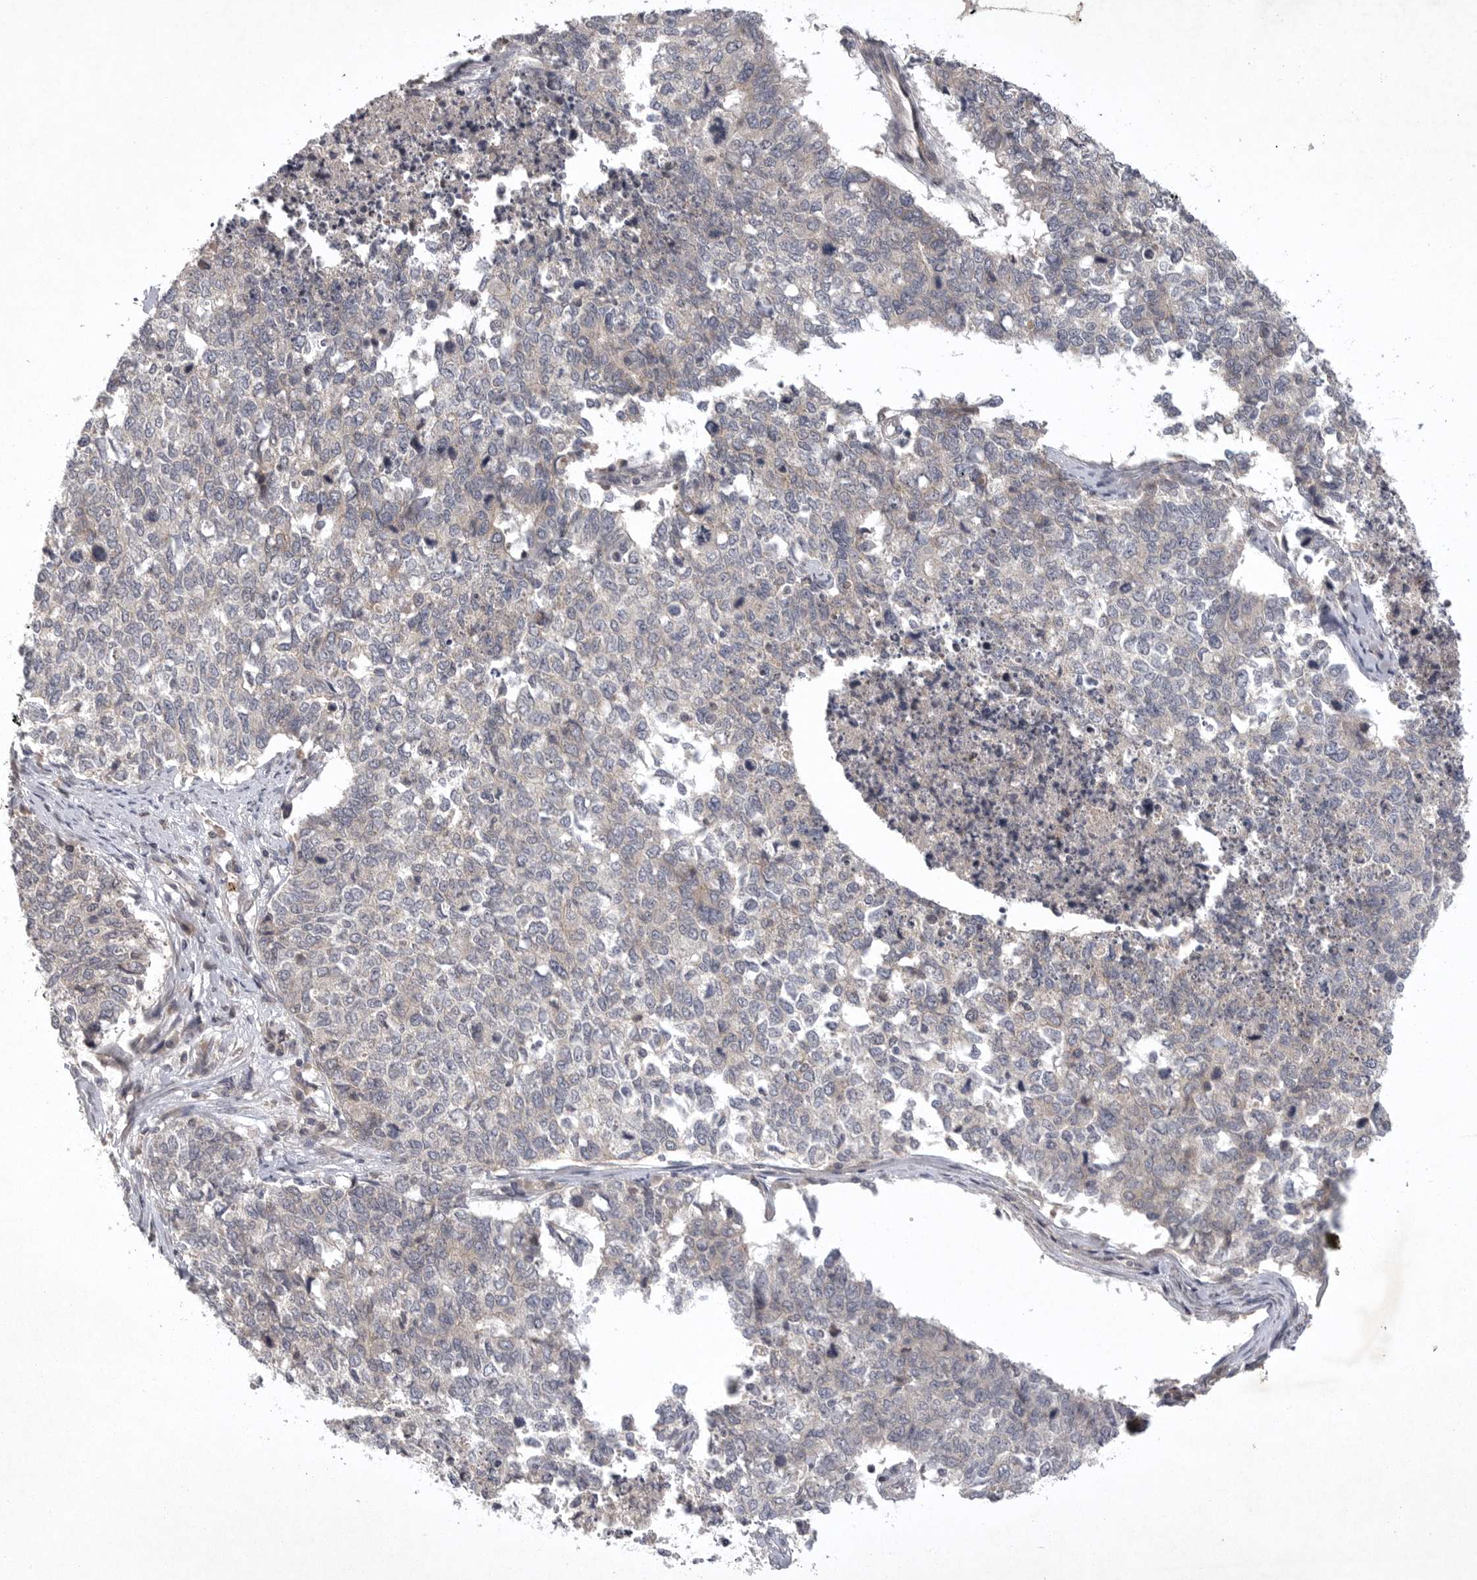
{"staining": {"intensity": "weak", "quantity": "<25%", "location": "cytoplasmic/membranous"}, "tissue": "cervical cancer", "cell_type": "Tumor cells", "image_type": "cancer", "snomed": [{"axis": "morphology", "description": "Squamous cell carcinoma, NOS"}, {"axis": "topography", "description": "Cervix"}], "caption": "A photomicrograph of cervical cancer (squamous cell carcinoma) stained for a protein demonstrates no brown staining in tumor cells.", "gene": "UBE3D", "patient": {"sex": "female", "age": 63}}